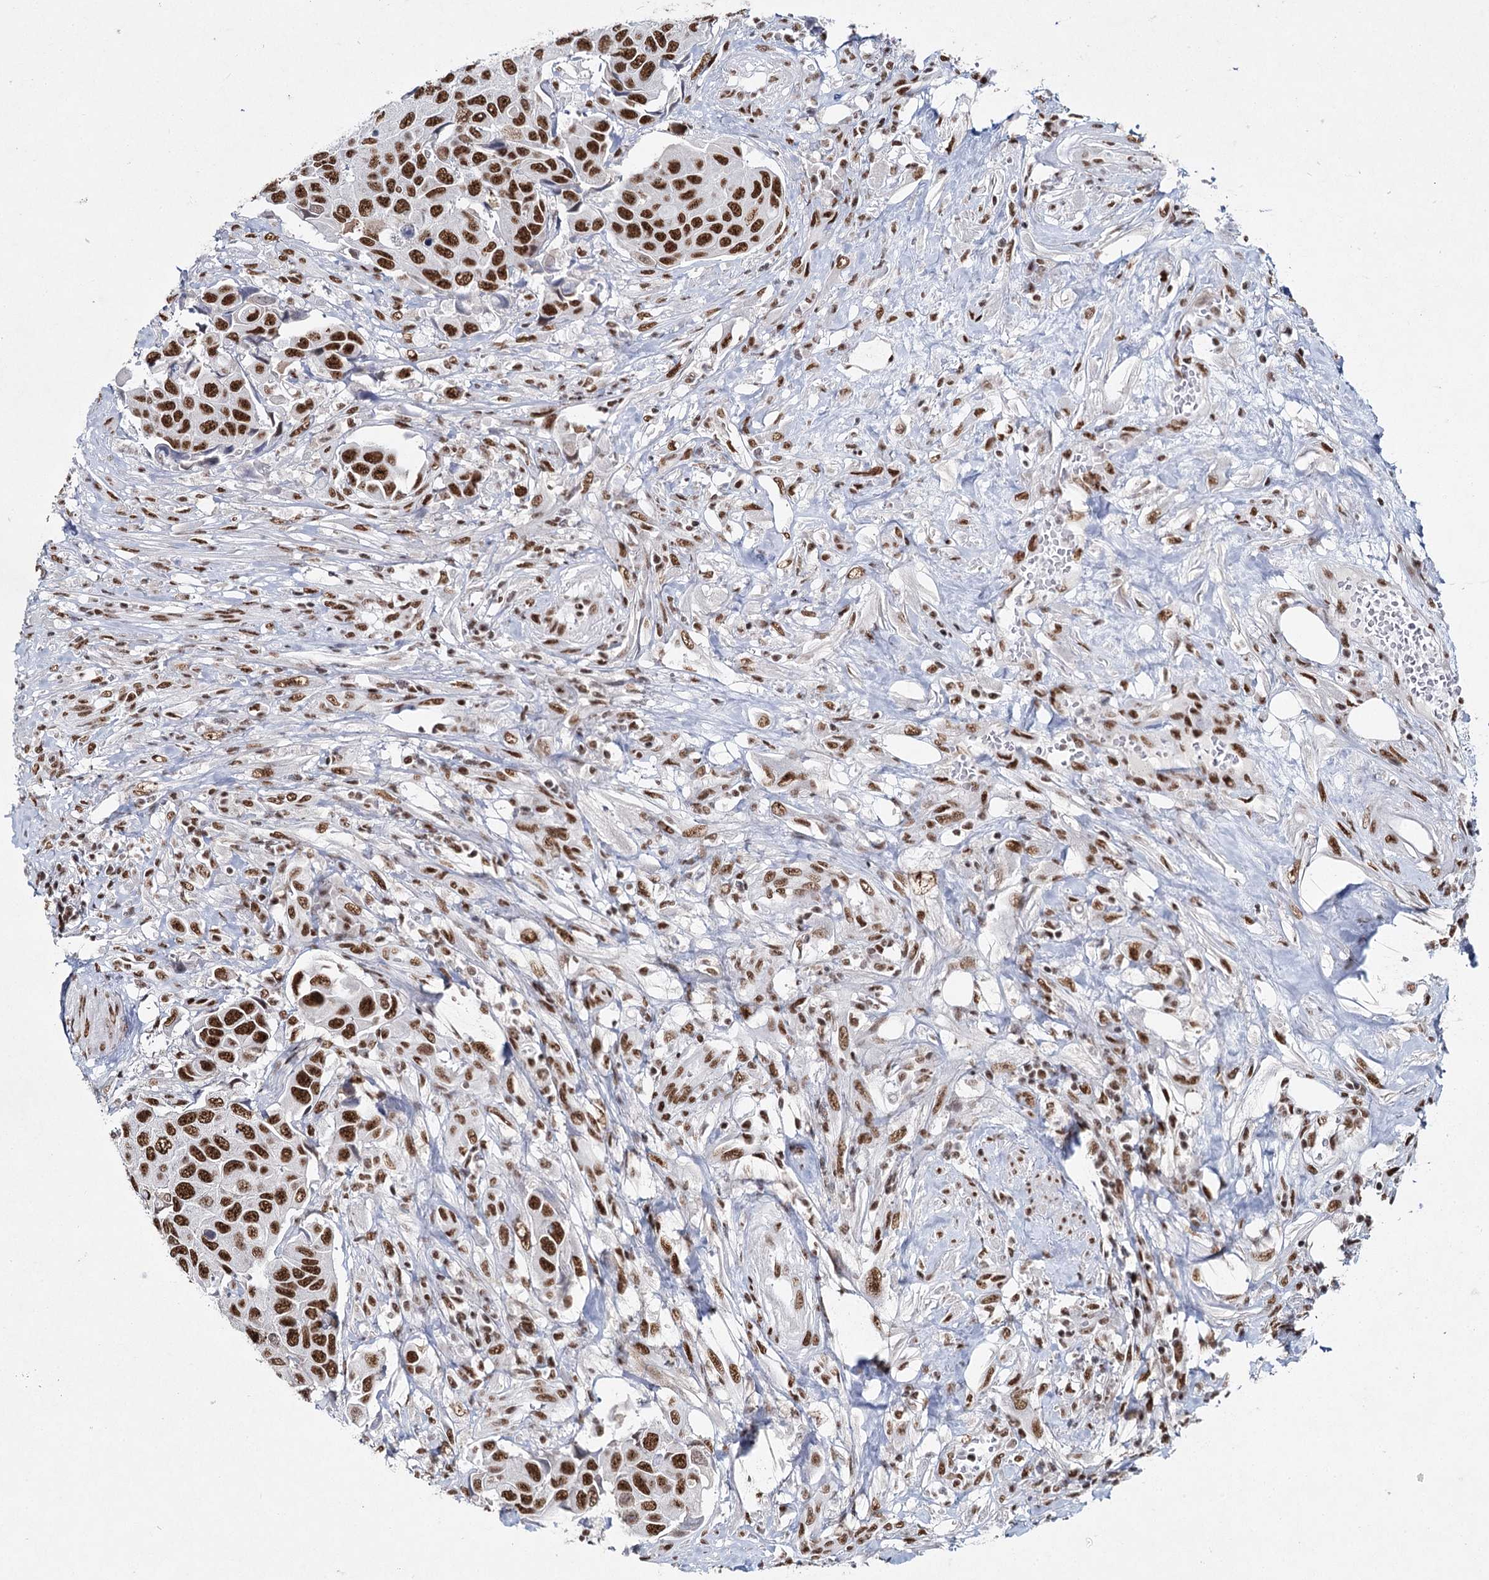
{"staining": {"intensity": "strong", "quantity": ">75%", "location": "nuclear"}, "tissue": "urothelial cancer", "cell_type": "Tumor cells", "image_type": "cancer", "snomed": [{"axis": "morphology", "description": "Urothelial carcinoma, High grade"}, {"axis": "topography", "description": "Urinary bladder"}], "caption": "This micrograph displays urothelial cancer stained with immunohistochemistry to label a protein in brown. The nuclear of tumor cells show strong positivity for the protein. Nuclei are counter-stained blue.", "gene": "SCAF8", "patient": {"sex": "male", "age": 74}}